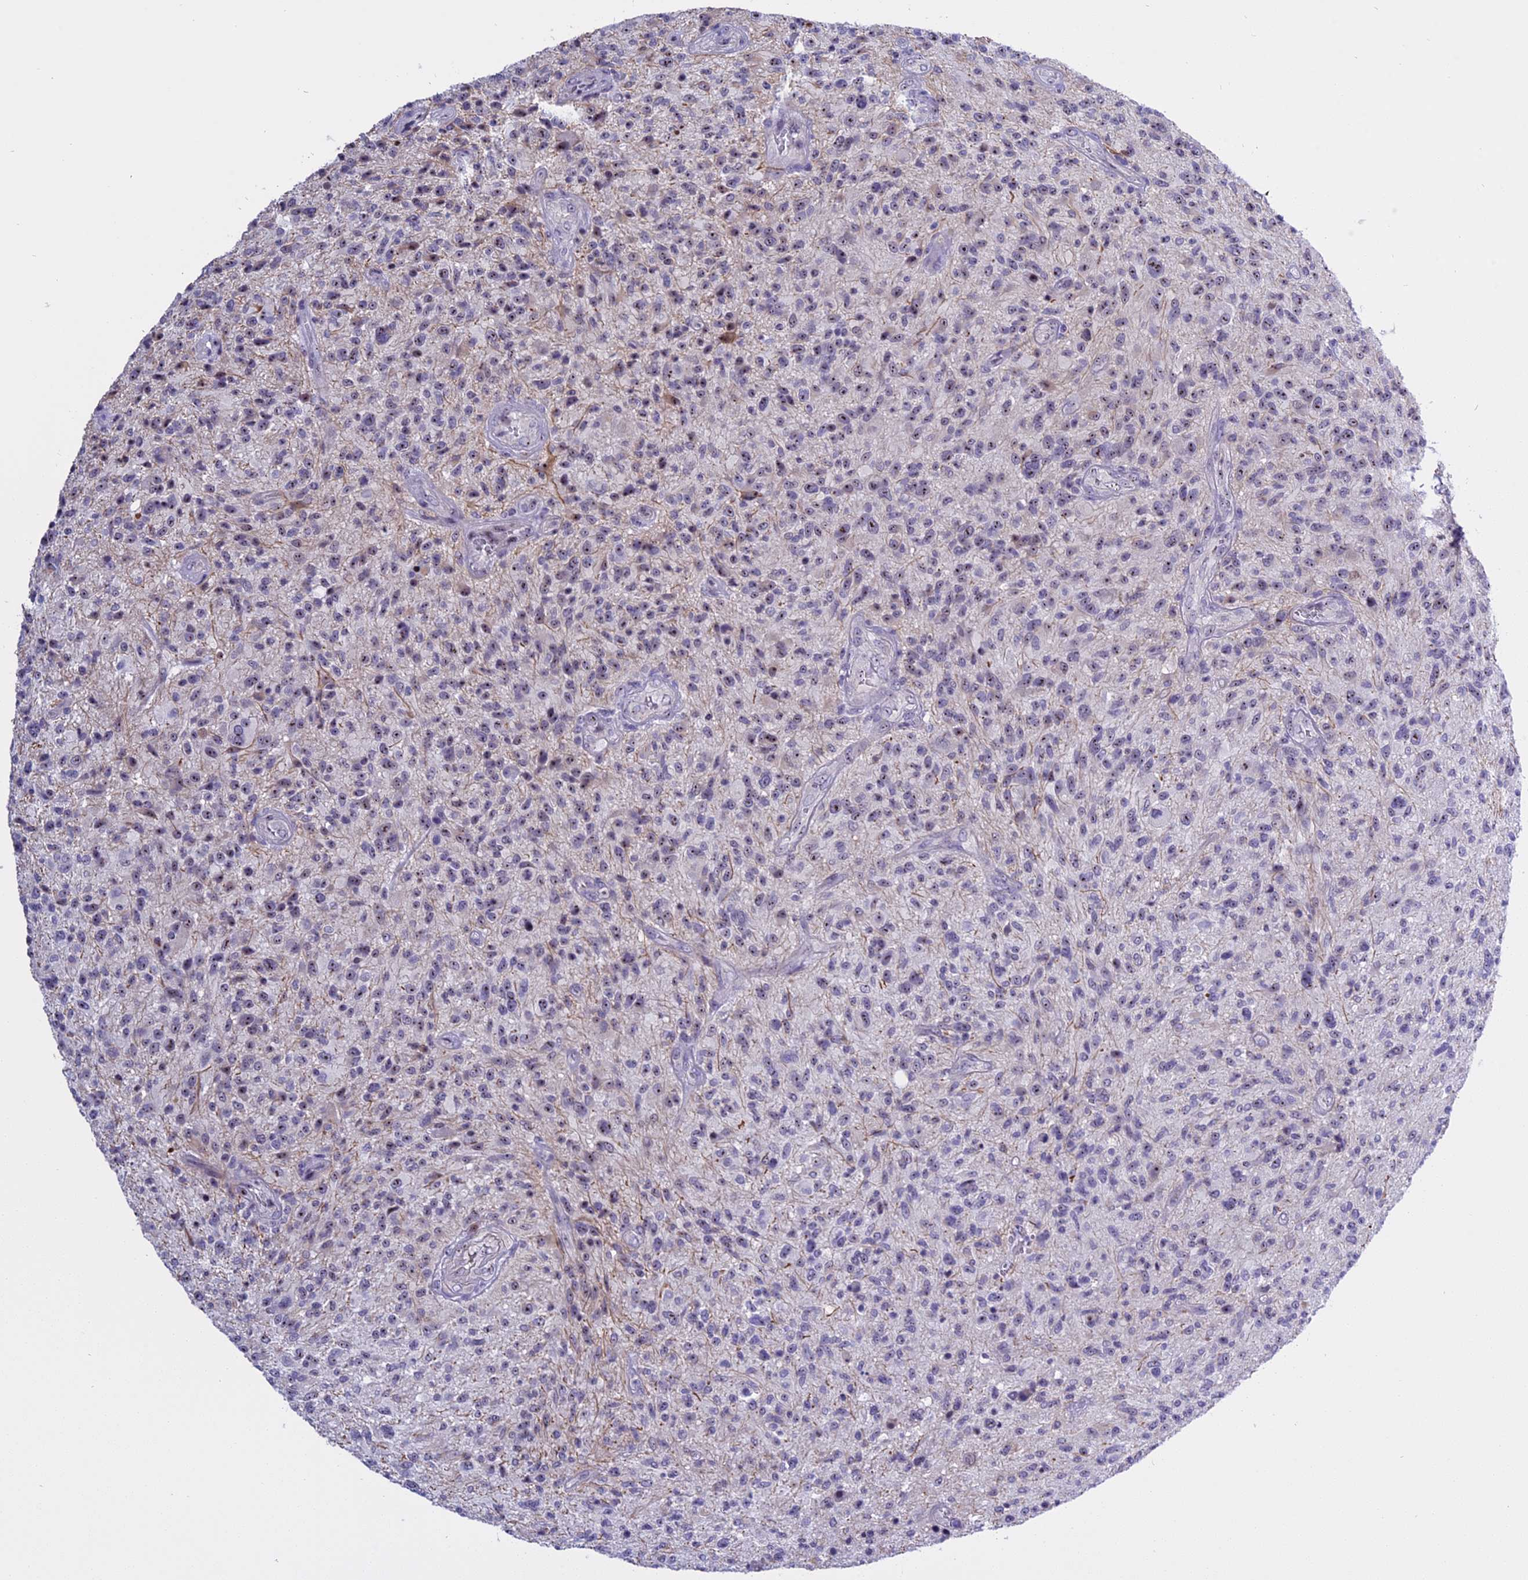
{"staining": {"intensity": "weak", "quantity": "<25%", "location": "nuclear"}, "tissue": "glioma", "cell_type": "Tumor cells", "image_type": "cancer", "snomed": [{"axis": "morphology", "description": "Glioma, malignant, High grade"}, {"axis": "topography", "description": "Brain"}], "caption": "Tumor cells are negative for protein expression in human high-grade glioma (malignant).", "gene": "TBL3", "patient": {"sex": "male", "age": 47}}